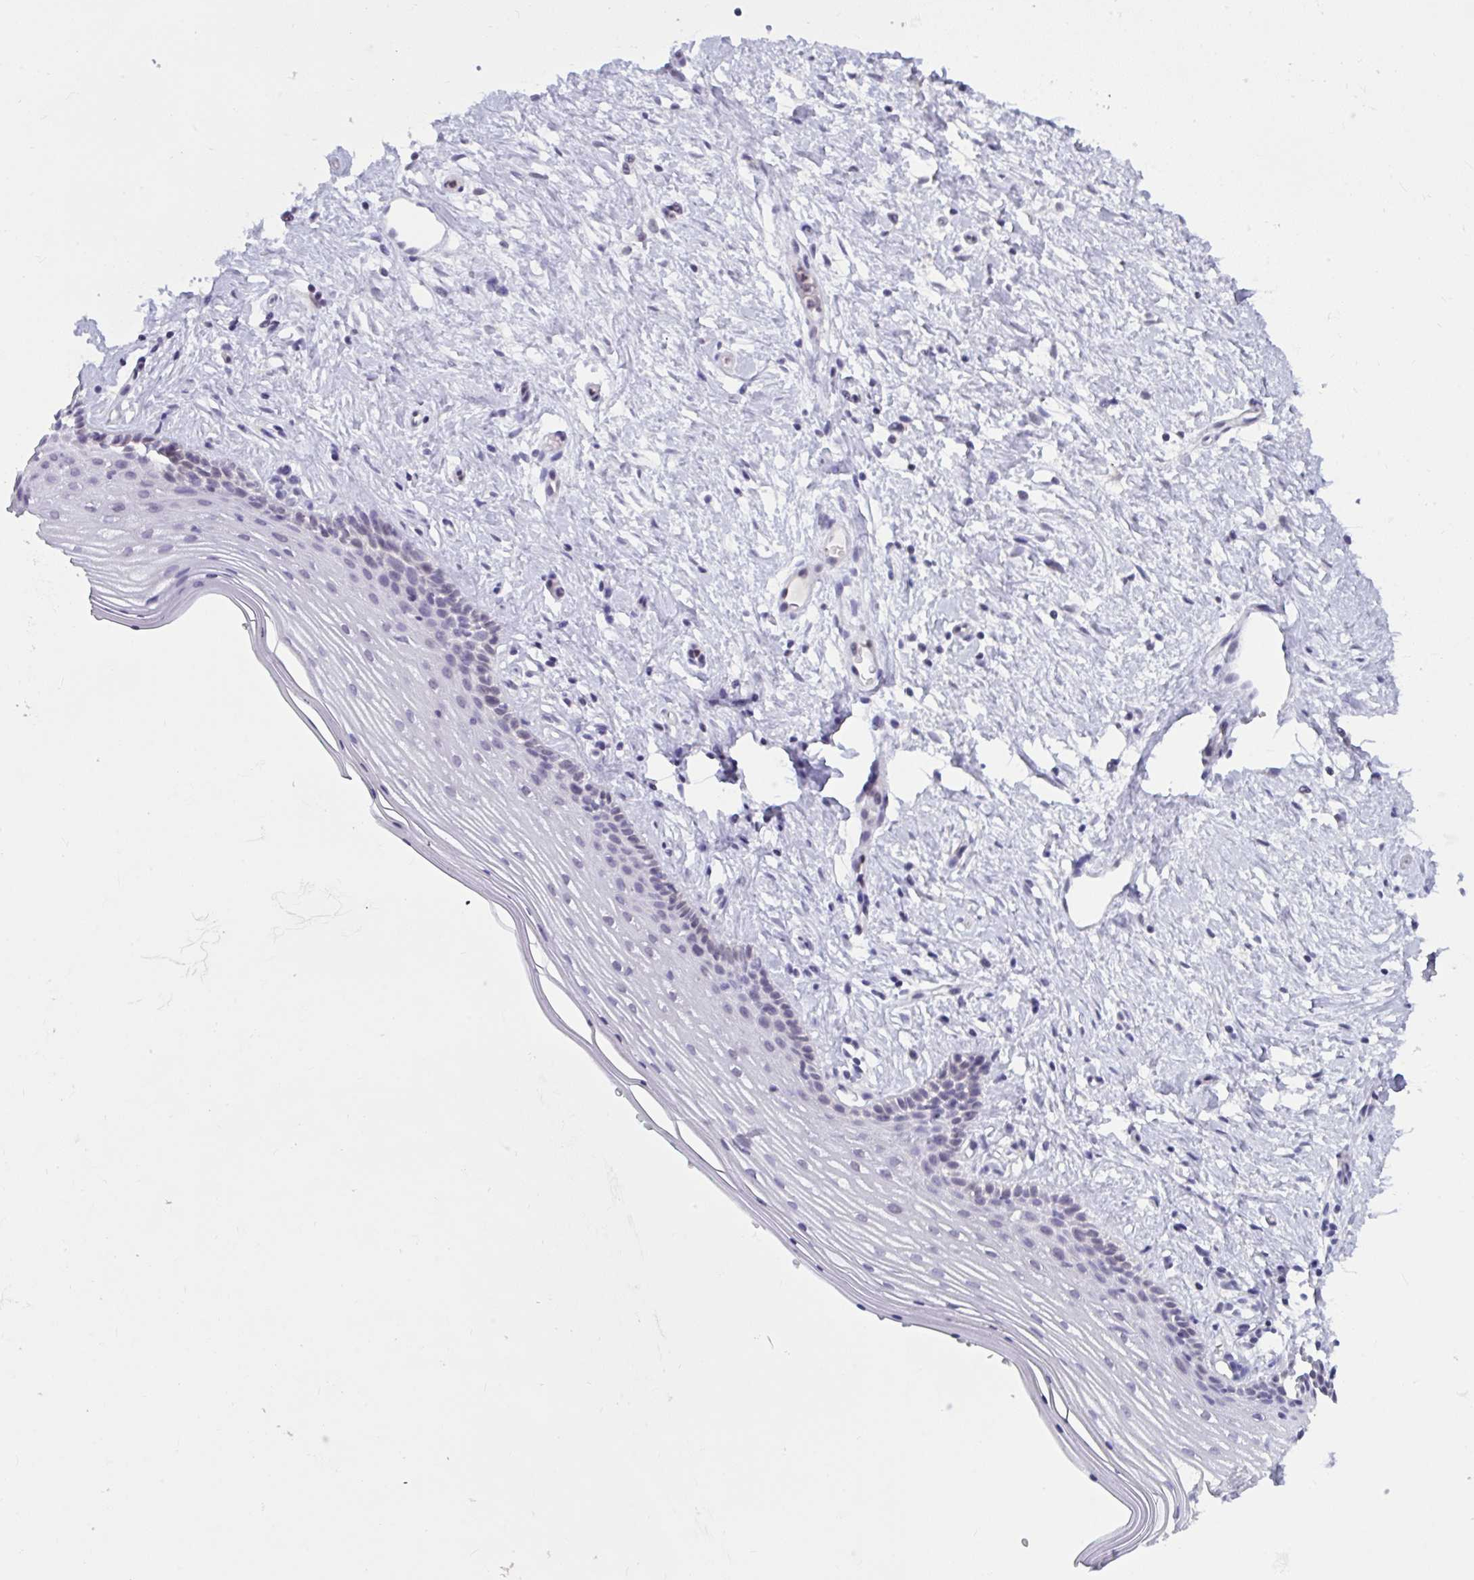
{"staining": {"intensity": "negative", "quantity": "none", "location": "none"}, "tissue": "vagina", "cell_type": "Squamous epithelial cells", "image_type": "normal", "snomed": [{"axis": "morphology", "description": "Normal tissue, NOS"}, {"axis": "topography", "description": "Vagina"}], "caption": "Squamous epithelial cells are negative for protein expression in normal human vagina.", "gene": "TSN", "patient": {"sex": "female", "age": 42}}